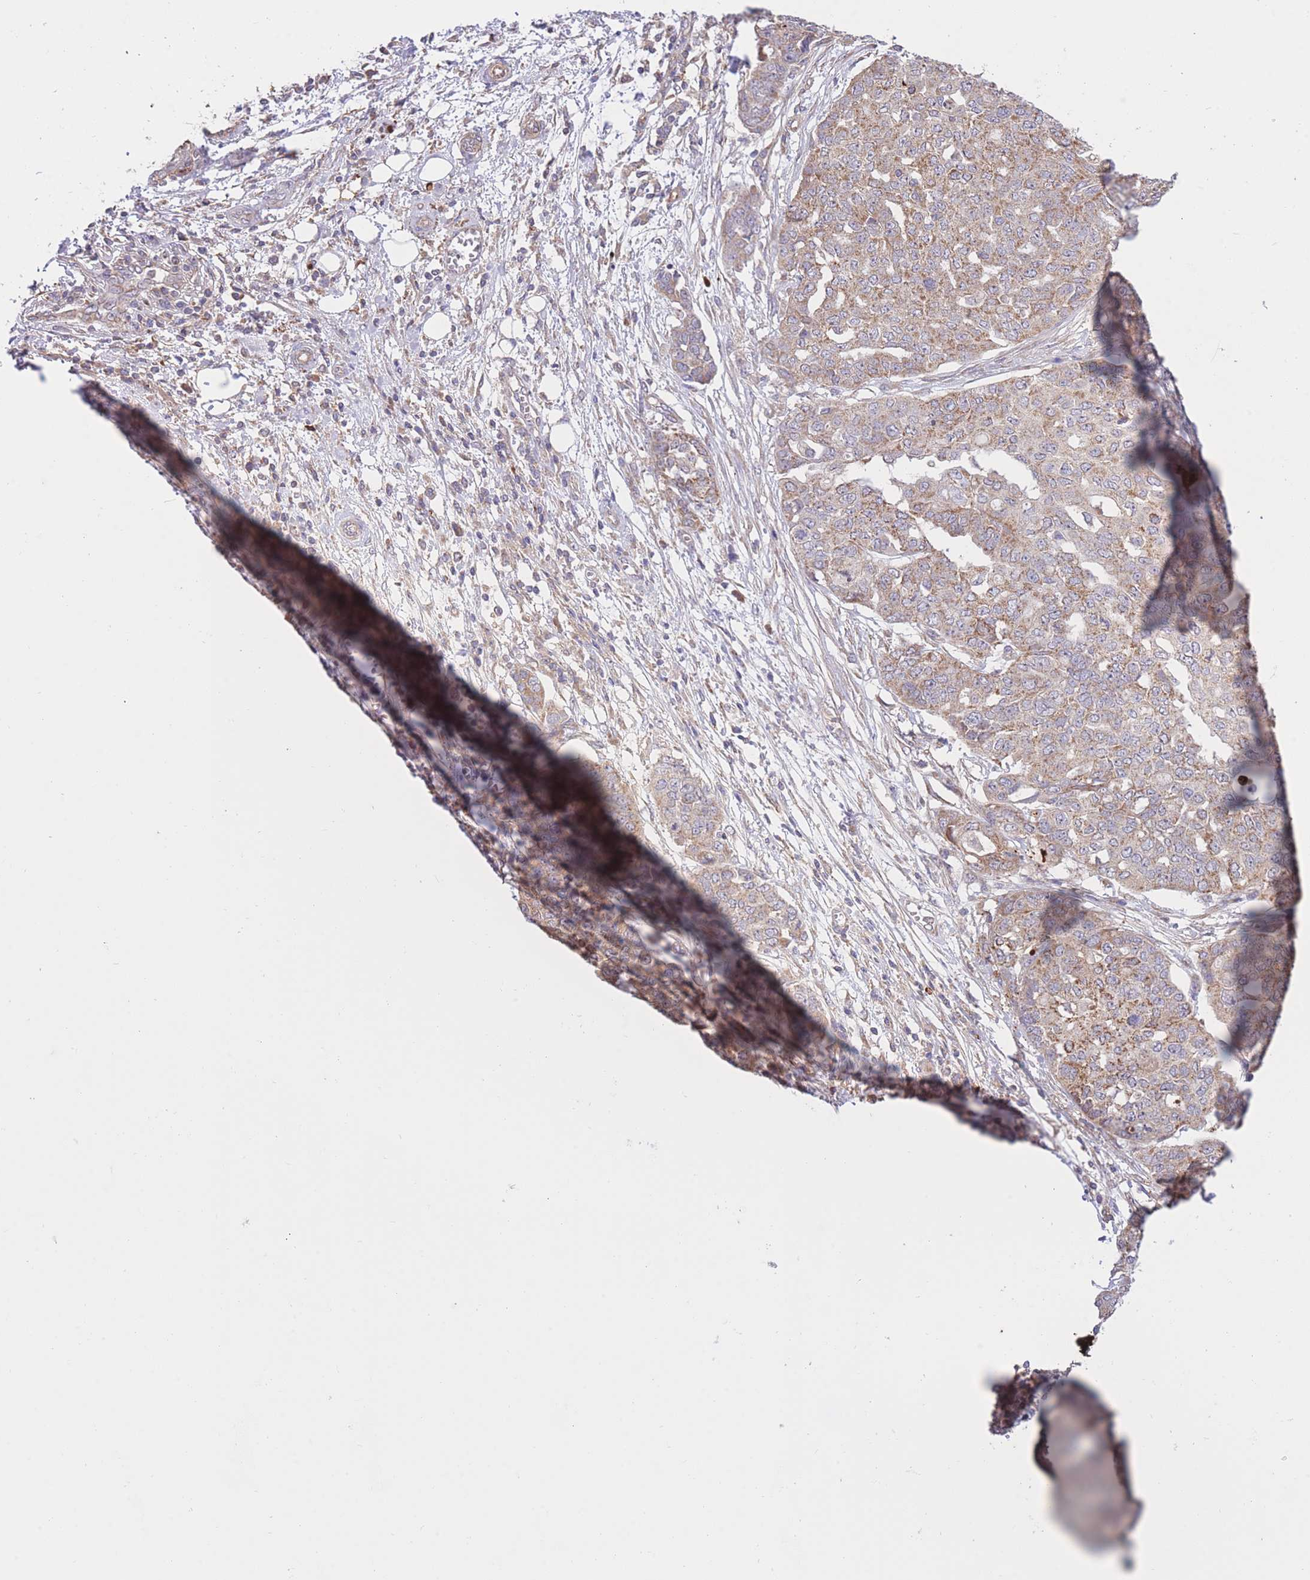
{"staining": {"intensity": "moderate", "quantity": "25%-75%", "location": "cytoplasmic/membranous"}, "tissue": "ovarian cancer", "cell_type": "Tumor cells", "image_type": "cancer", "snomed": [{"axis": "morphology", "description": "Cystadenocarcinoma, serous, NOS"}, {"axis": "topography", "description": "Soft tissue"}, {"axis": "topography", "description": "Ovary"}], "caption": "Human ovarian serous cystadenocarcinoma stained for a protein (brown) exhibits moderate cytoplasmic/membranous positive positivity in about 25%-75% of tumor cells.", "gene": "ATP13A2", "patient": {"sex": "female", "age": 57}}